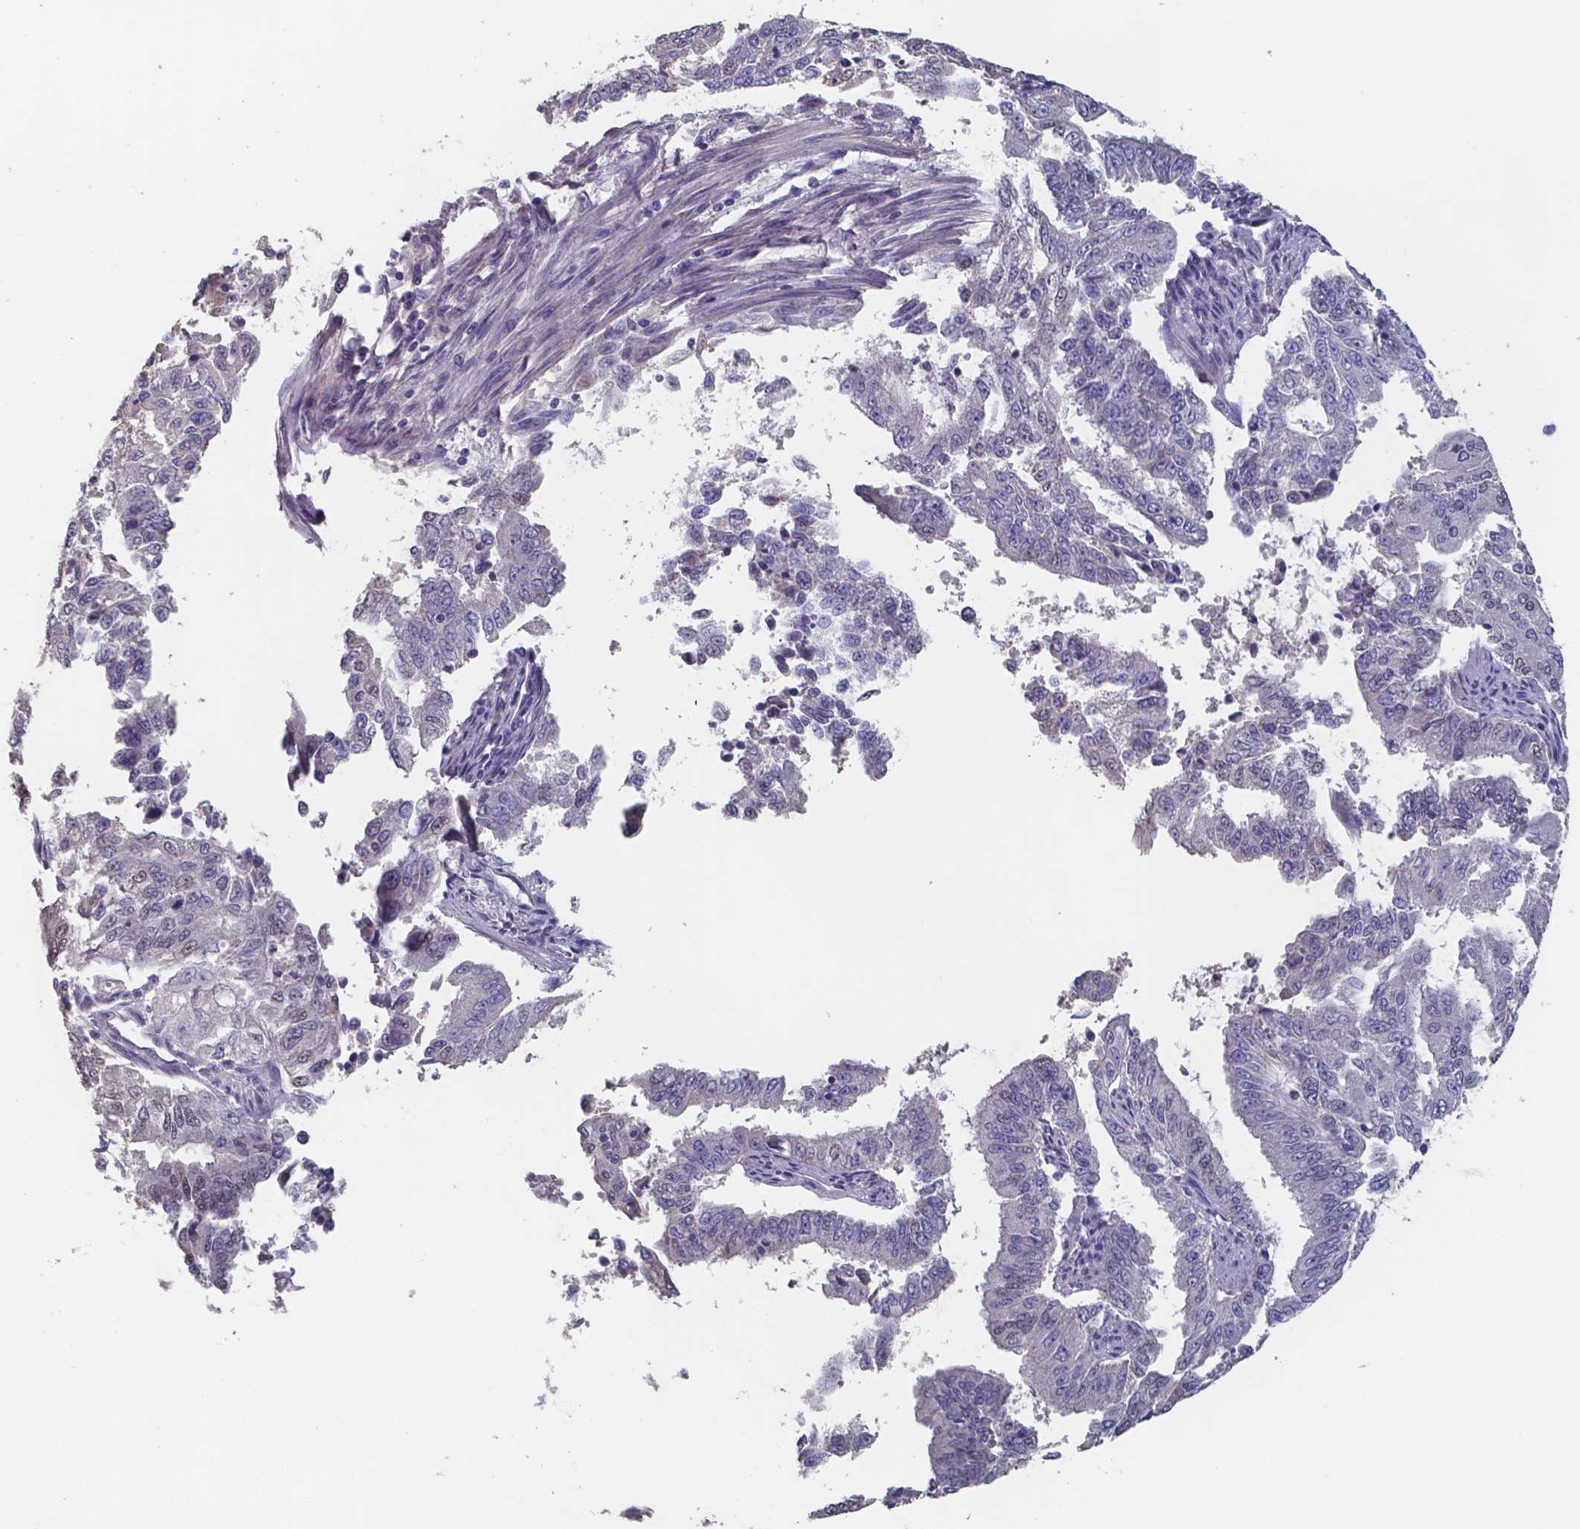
{"staining": {"intensity": "negative", "quantity": "none", "location": "none"}, "tissue": "endometrial cancer", "cell_type": "Tumor cells", "image_type": "cancer", "snomed": [{"axis": "morphology", "description": "Adenocarcinoma, NOS"}, {"axis": "topography", "description": "Uterus"}], "caption": "Endometrial cancer (adenocarcinoma) stained for a protein using IHC shows no expression tumor cells.", "gene": "FOXJ1", "patient": {"sex": "female", "age": 59}}